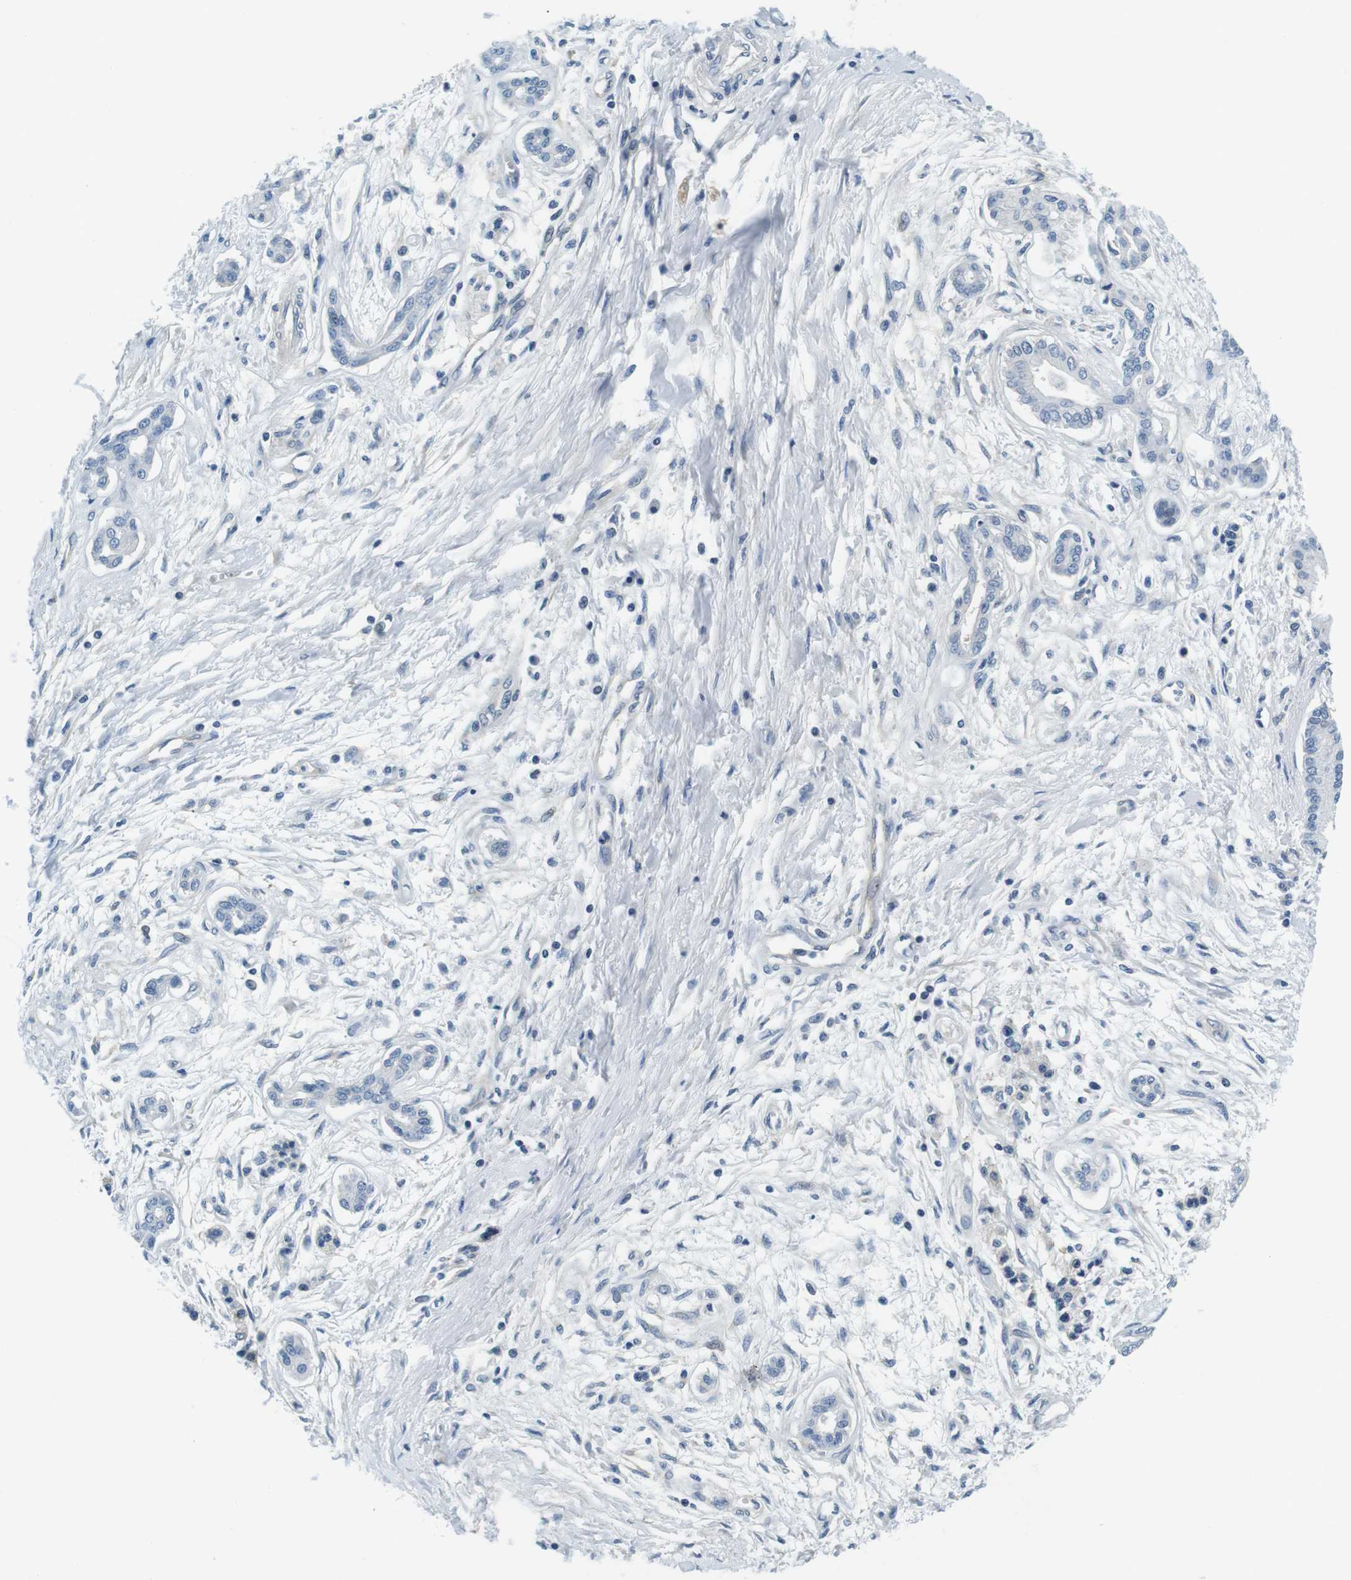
{"staining": {"intensity": "negative", "quantity": "none", "location": "none"}, "tissue": "pancreatic cancer", "cell_type": "Tumor cells", "image_type": "cancer", "snomed": [{"axis": "morphology", "description": "Adenocarcinoma, NOS"}, {"axis": "topography", "description": "Pancreas"}], "caption": "This is an immunohistochemistry (IHC) photomicrograph of human pancreatic cancer. There is no positivity in tumor cells.", "gene": "KCNJ5", "patient": {"sex": "male", "age": 56}}